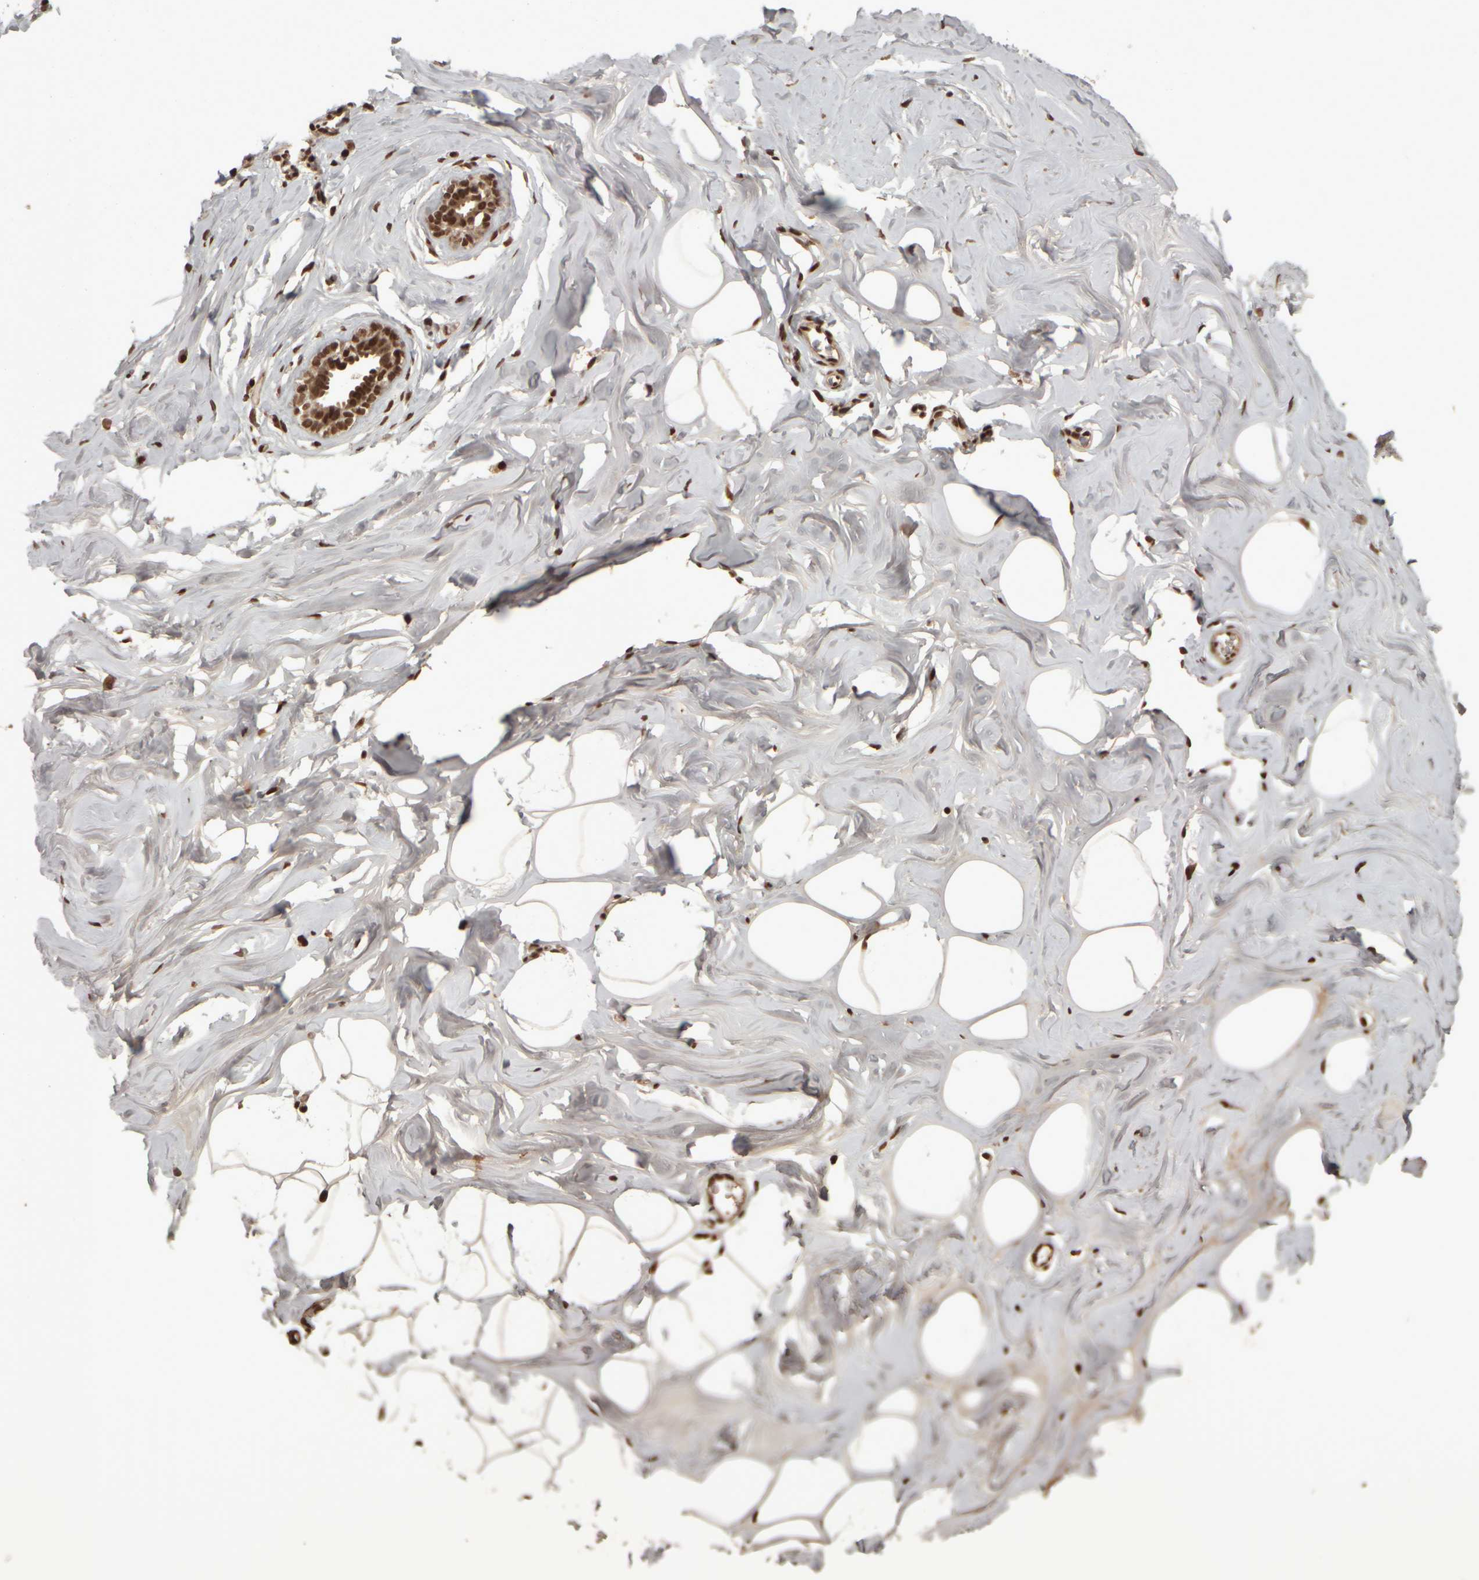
{"staining": {"intensity": "strong", "quantity": ">75%", "location": "nuclear"}, "tissue": "adipose tissue", "cell_type": "Adipocytes", "image_type": "normal", "snomed": [{"axis": "morphology", "description": "Normal tissue, NOS"}, {"axis": "morphology", "description": "Fibrosis, NOS"}, {"axis": "topography", "description": "Breast"}, {"axis": "topography", "description": "Adipose tissue"}], "caption": "High-power microscopy captured an immunohistochemistry image of normal adipose tissue, revealing strong nuclear expression in approximately >75% of adipocytes.", "gene": "ZFHX4", "patient": {"sex": "female", "age": 39}}